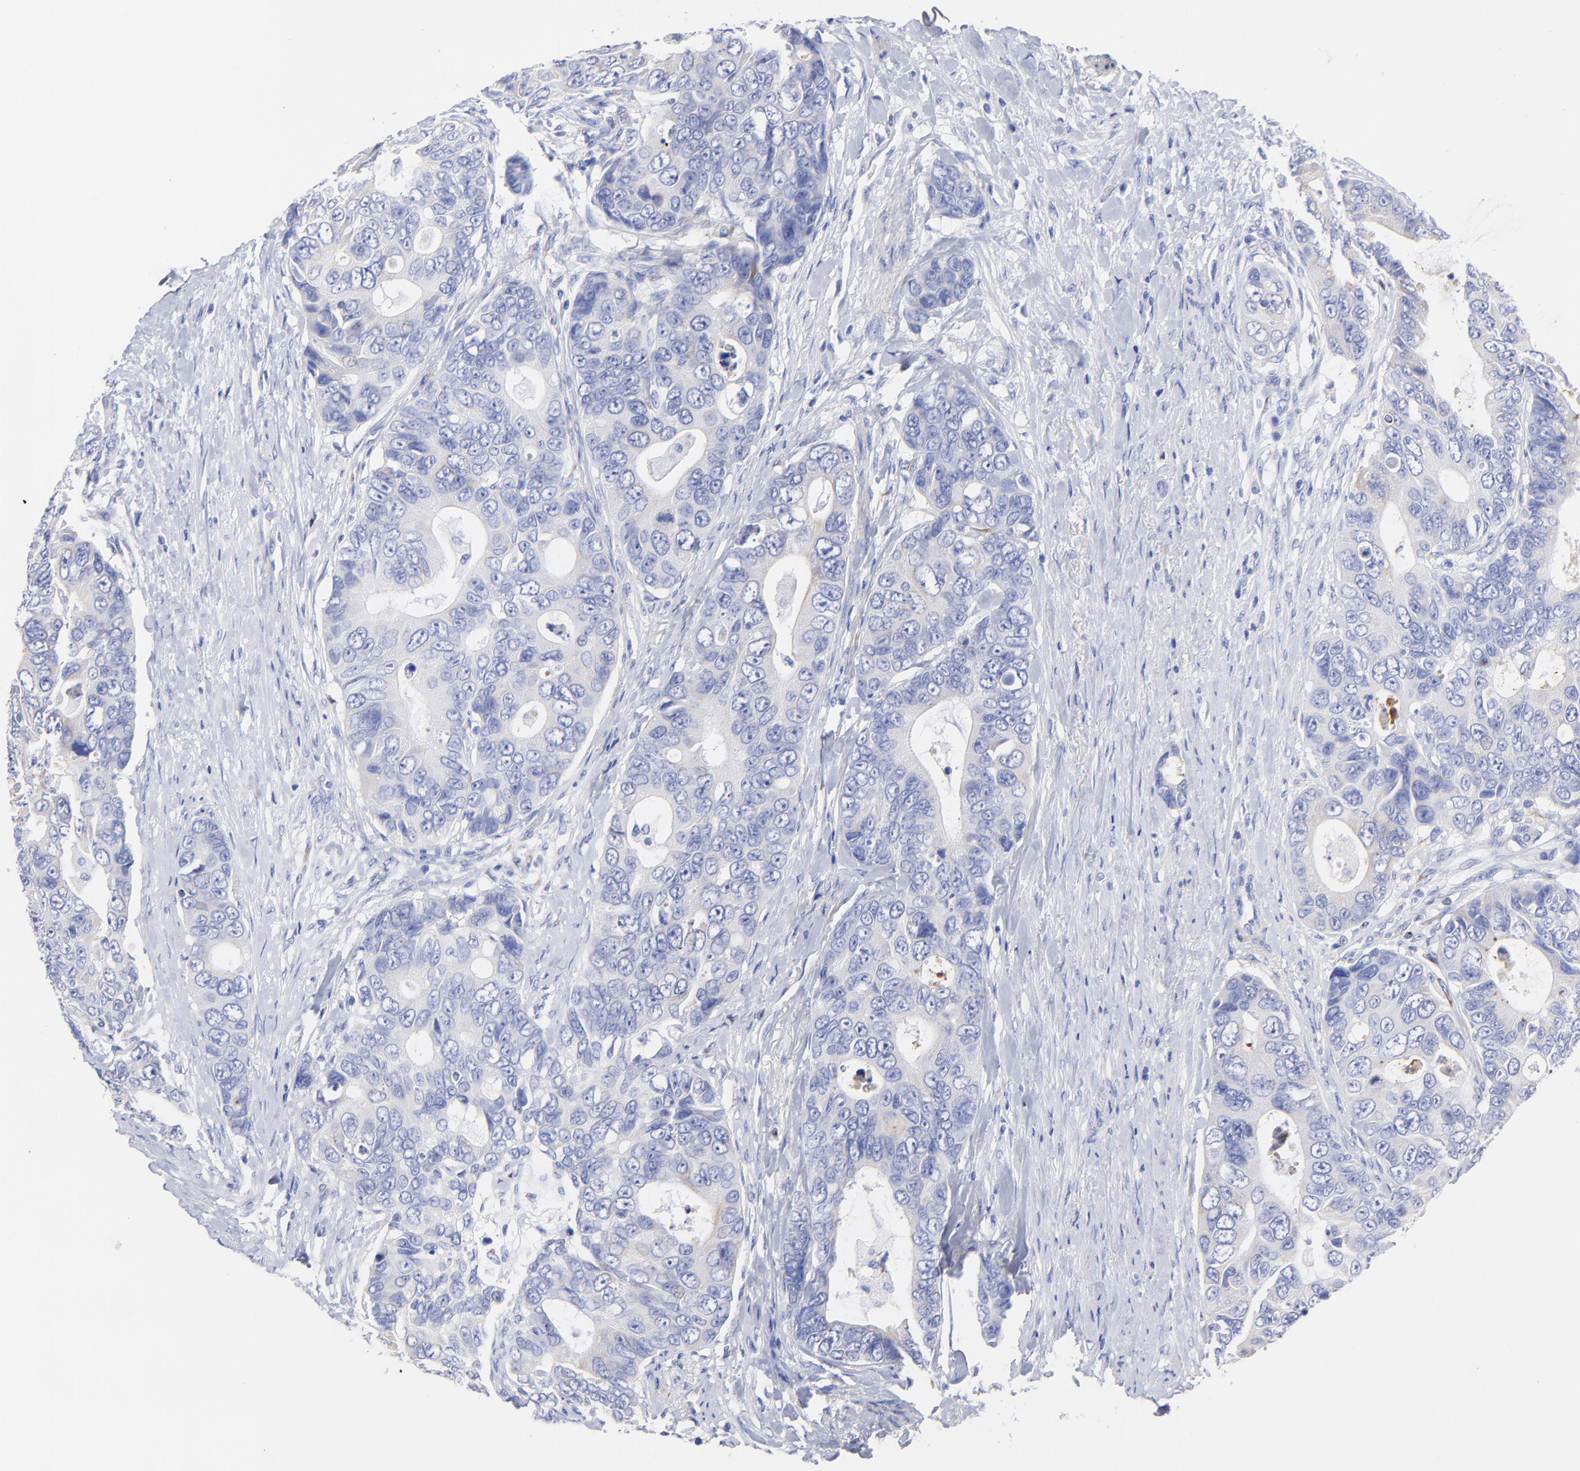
{"staining": {"intensity": "negative", "quantity": "none", "location": "none"}, "tissue": "colorectal cancer", "cell_type": "Tumor cells", "image_type": "cancer", "snomed": [{"axis": "morphology", "description": "Adenocarcinoma, NOS"}, {"axis": "topography", "description": "Rectum"}], "caption": "An image of colorectal cancer stained for a protein demonstrates no brown staining in tumor cells.", "gene": "C1QTNF6", "patient": {"sex": "female", "age": 67}}